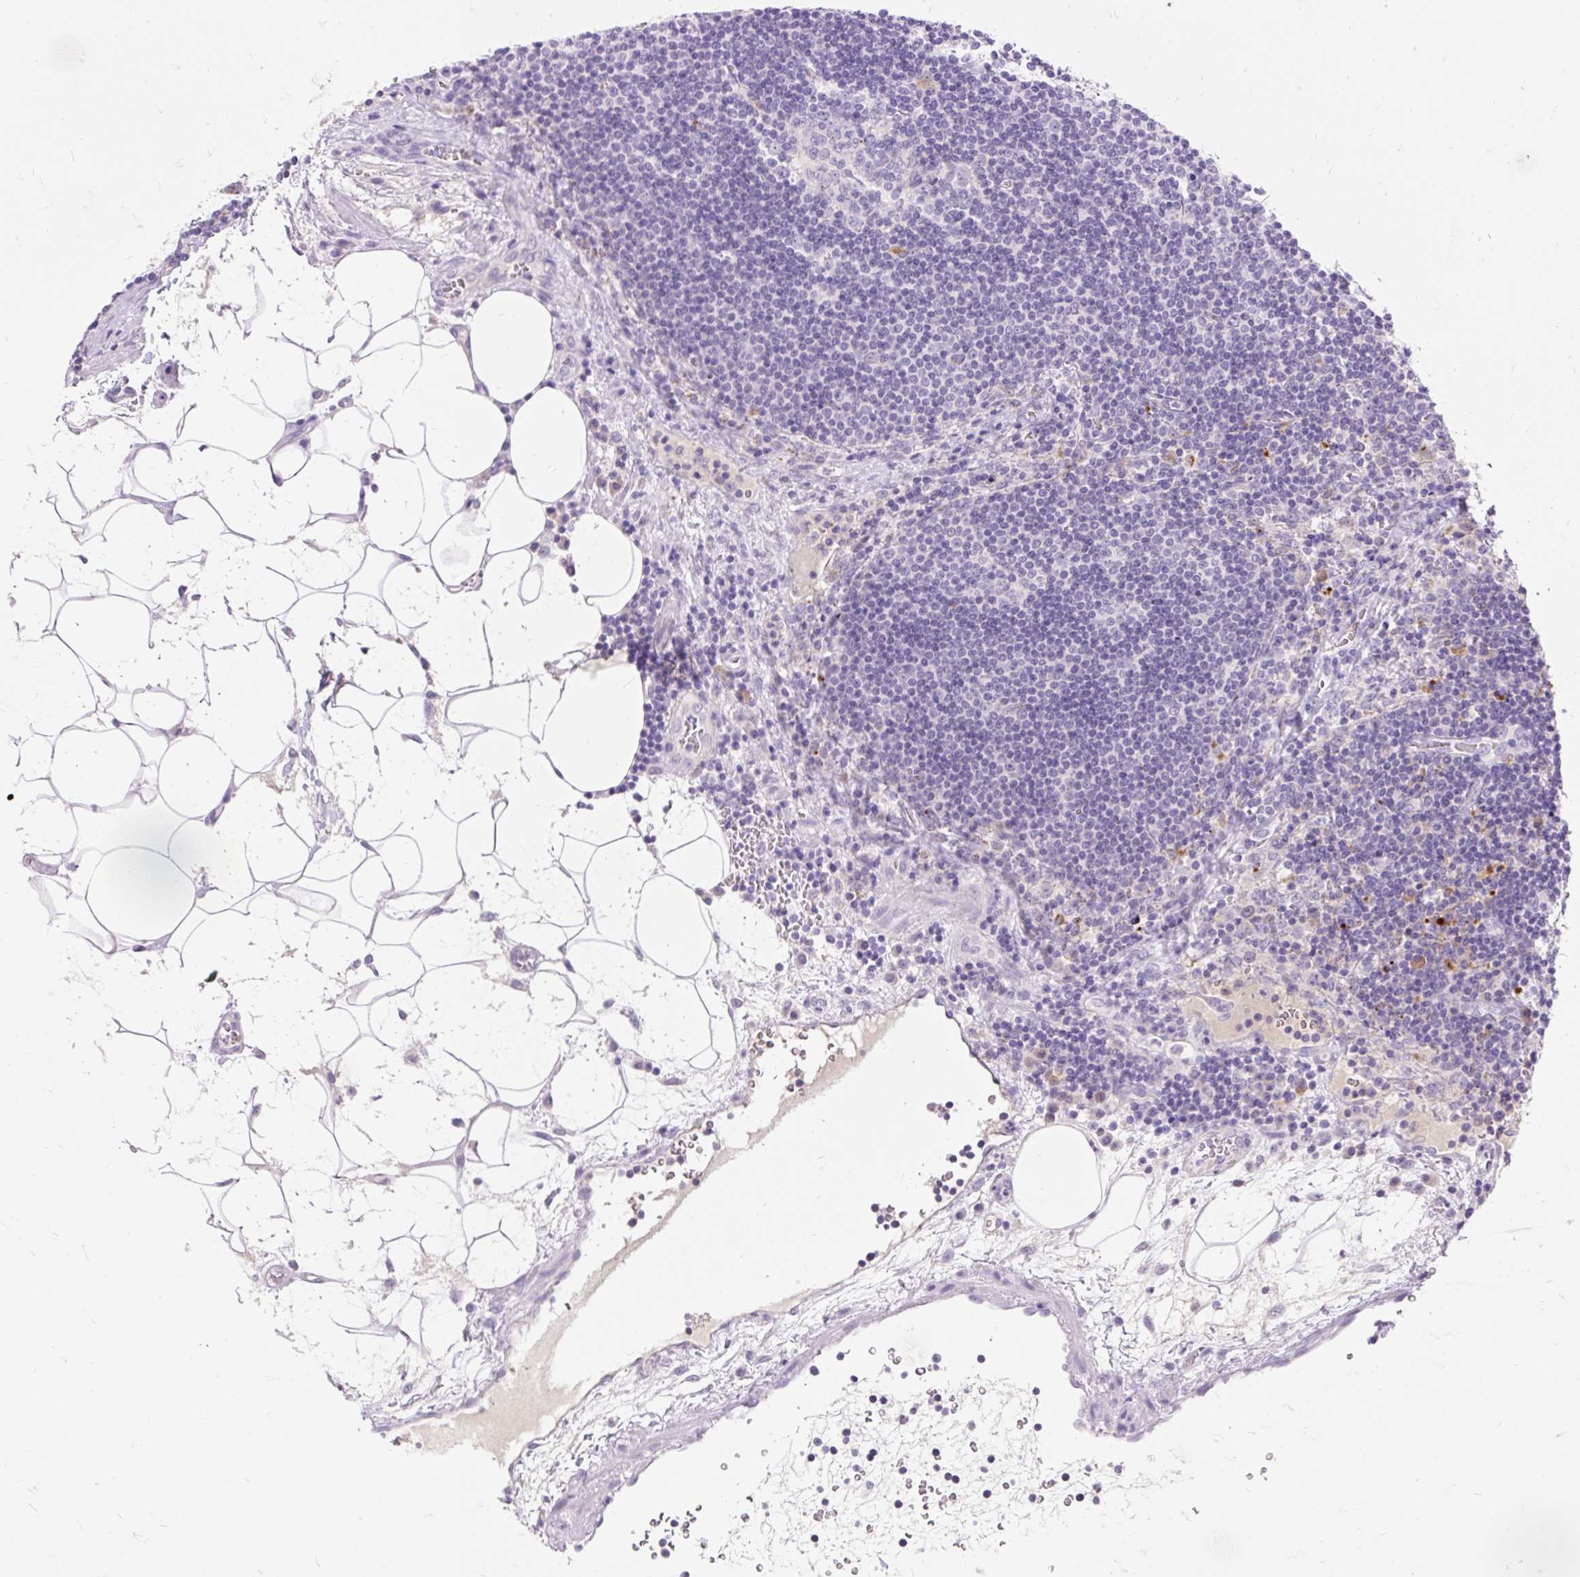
{"staining": {"intensity": "negative", "quantity": "none", "location": "none"}, "tissue": "lymph node", "cell_type": "Germinal center cells", "image_type": "normal", "snomed": [{"axis": "morphology", "description": "Normal tissue, NOS"}, {"axis": "topography", "description": "Lymph node"}], "caption": "An image of lymph node stained for a protein reveals no brown staining in germinal center cells.", "gene": "TMEM150C", "patient": {"sex": "male", "age": 58}}